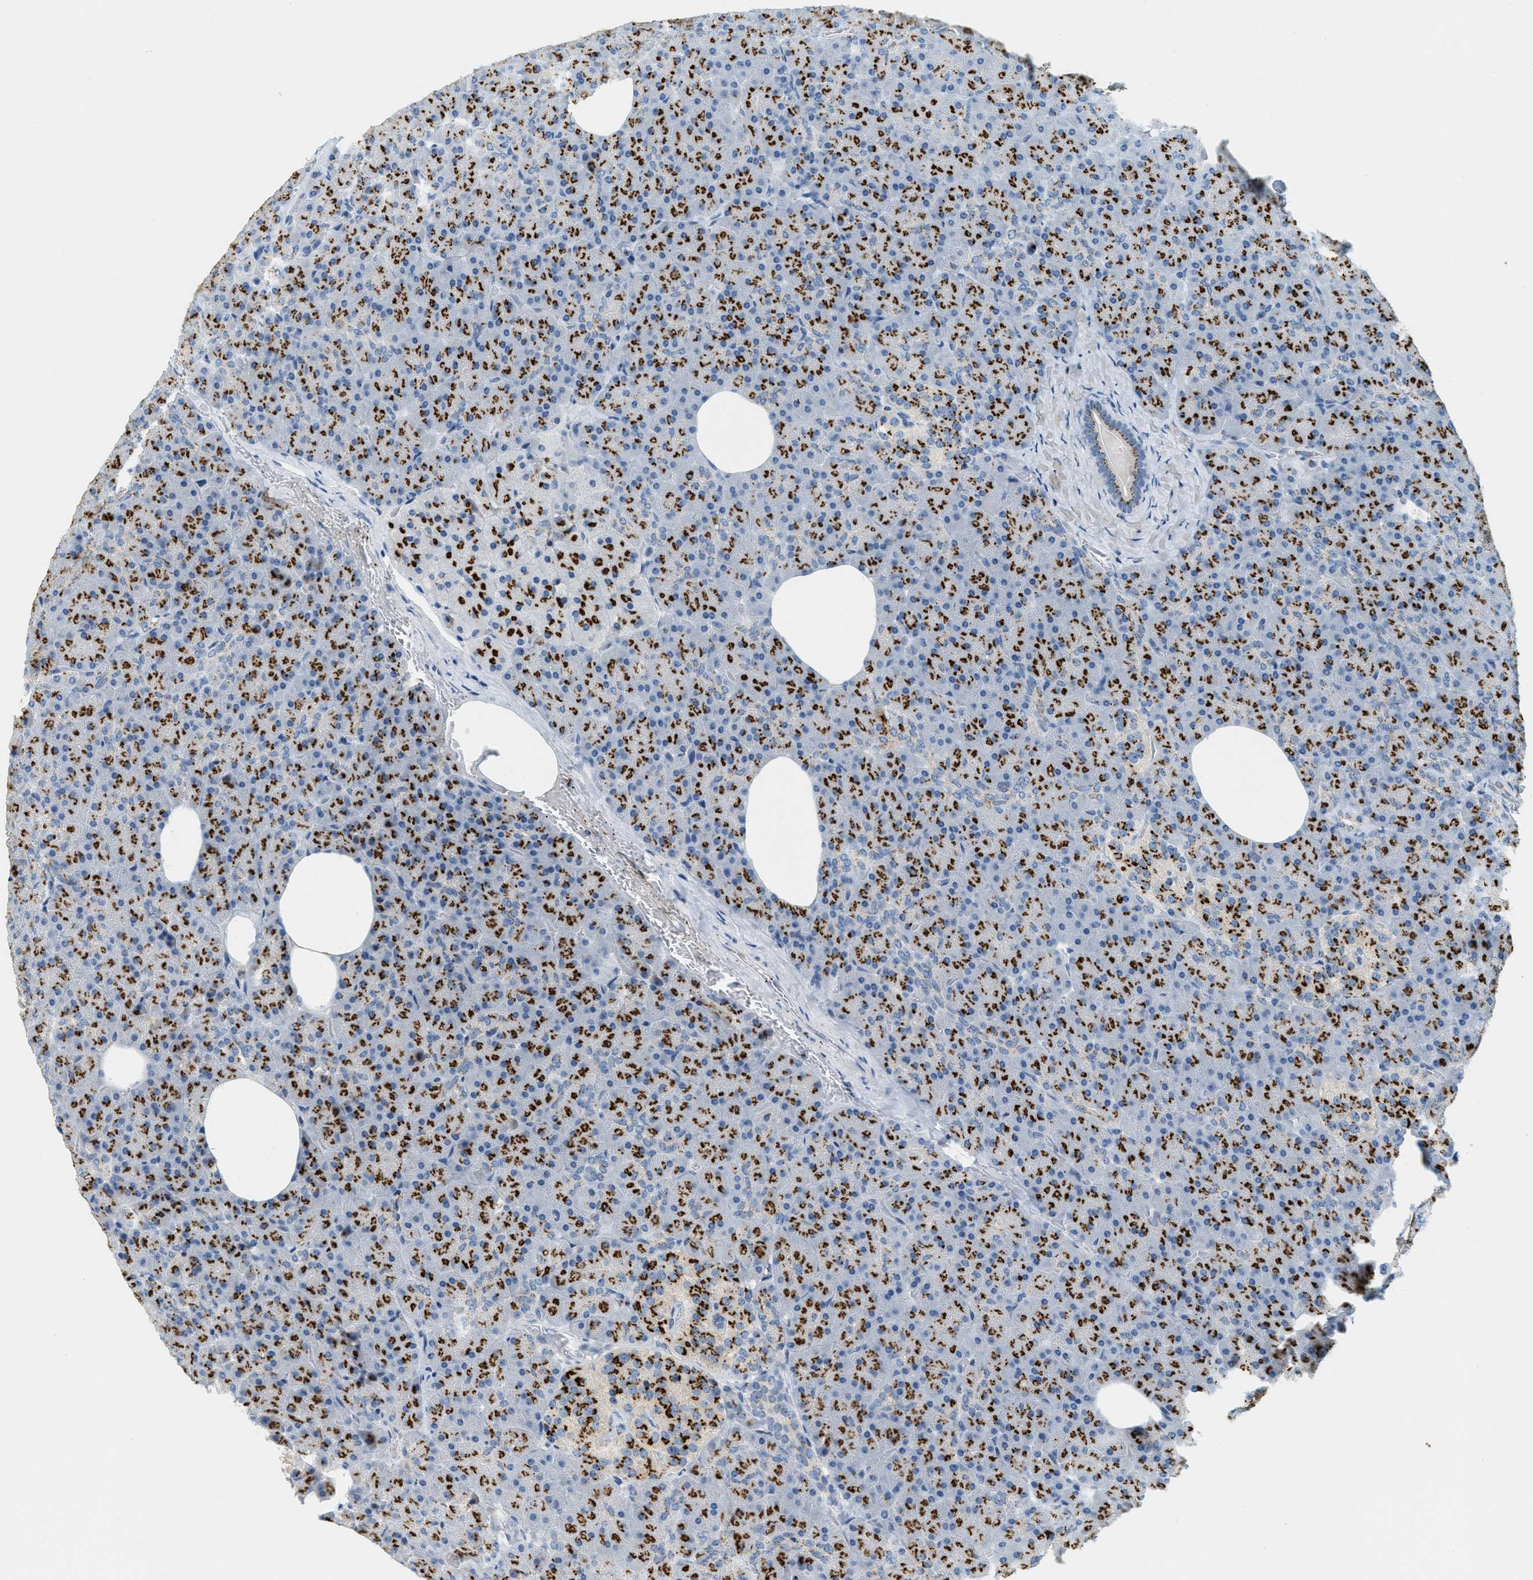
{"staining": {"intensity": "strong", "quantity": ">75%", "location": "cytoplasmic/membranous"}, "tissue": "pancreas", "cell_type": "Exocrine glandular cells", "image_type": "normal", "snomed": [{"axis": "morphology", "description": "Normal tissue, NOS"}, {"axis": "topography", "description": "Pancreas"}], "caption": "Immunohistochemistry (IHC) staining of benign pancreas, which reveals high levels of strong cytoplasmic/membranous expression in about >75% of exocrine glandular cells indicating strong cytoplasmic/membranous protein expression. The staining was performed using DAB (3,3'-diaminobenzidine) (brown) for protein detection and nuclei were counterstained in hematoxylin (blue).", "gene": "ENTPD4", "patient": {"sex": "female", "age": 35}}